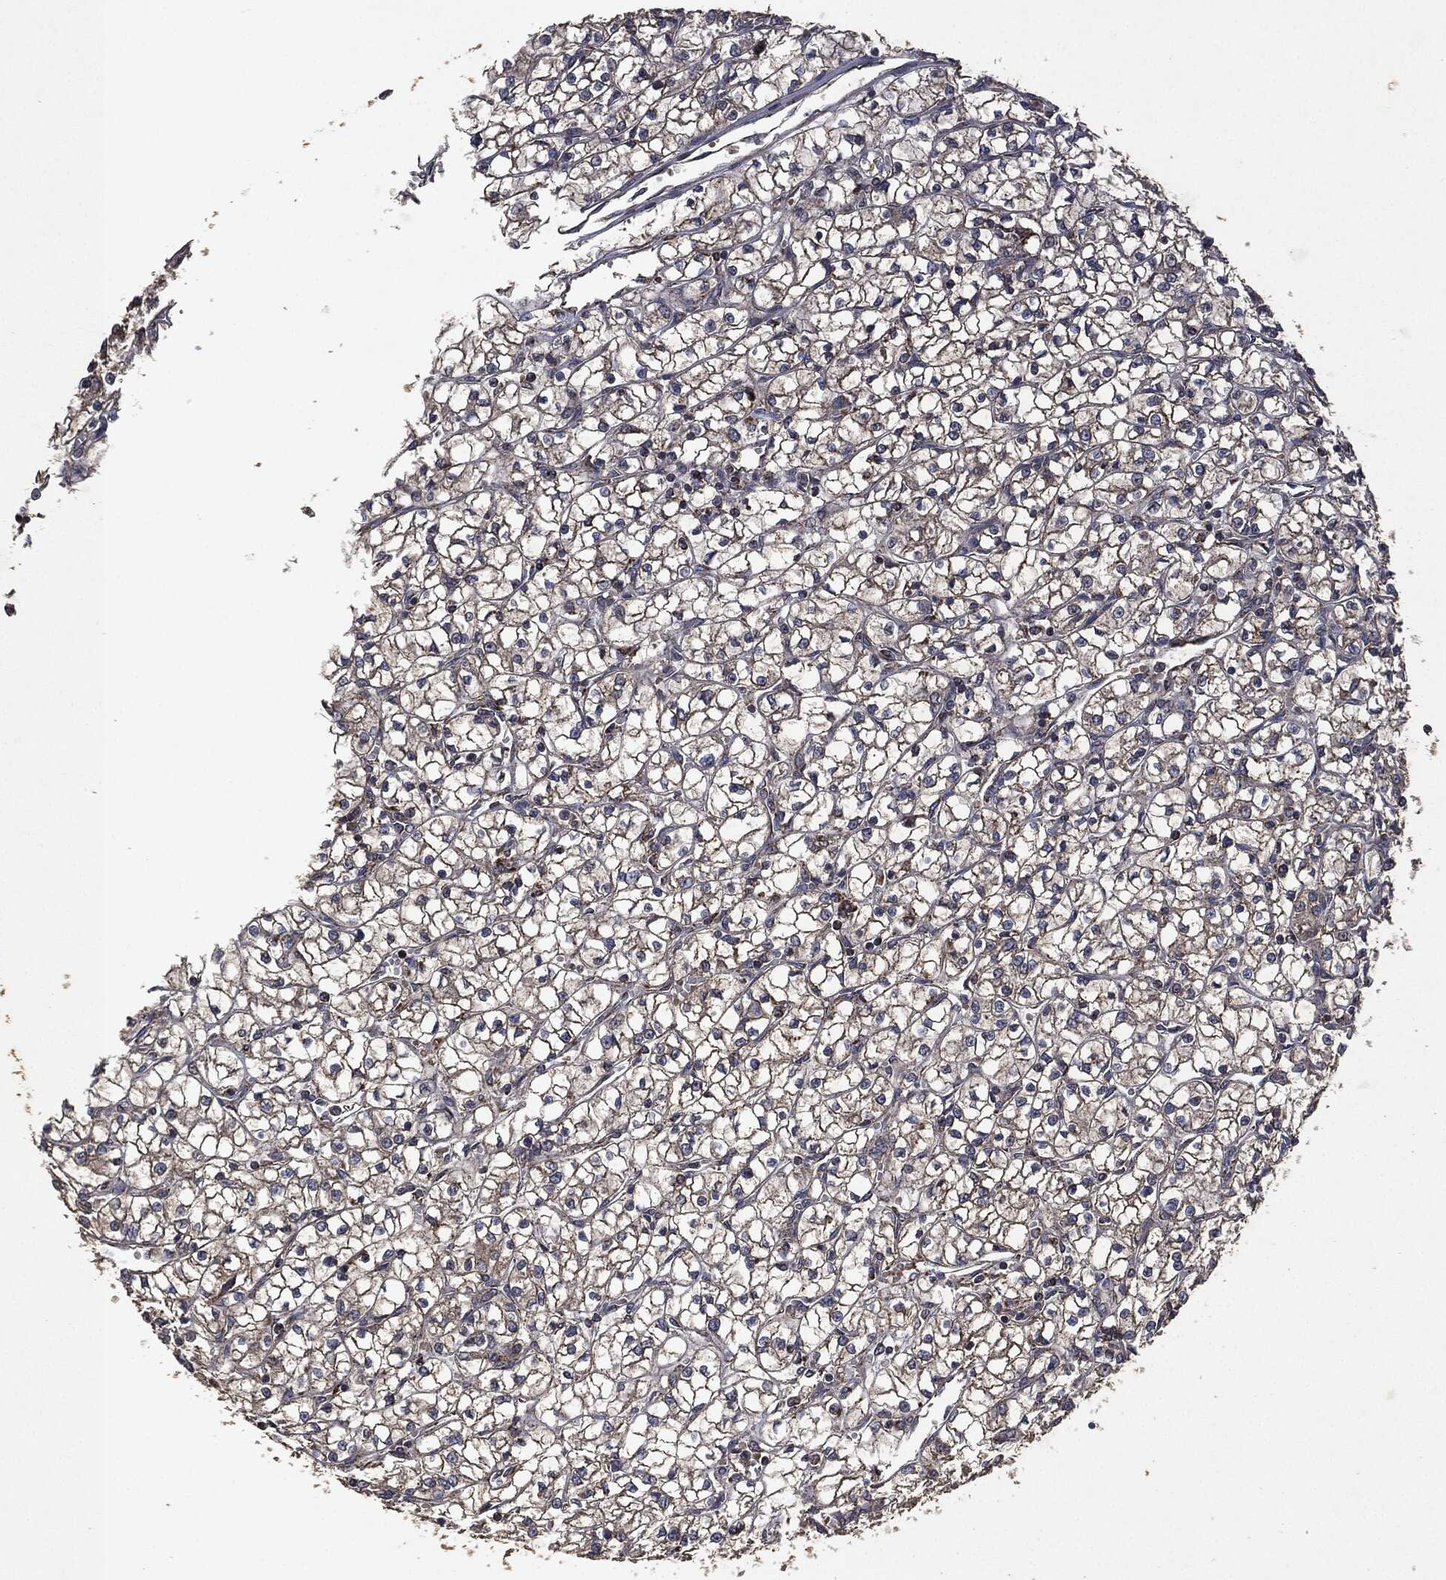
{"staining": {"intensity": "moderate", "quantity": "25%-75%", "location": "cytoplasmic/membranous"}, "tissue": "renal cancer", "cell_type": "Tumor cells", "image_type": "cancer", "snomed": [{"axis": "morphology", "description": "Adenocarcinoma, NOS"}, {"axis": "topography", "description": "Kidney"}], "caption": "This micrograph exhibits renal cancer stained with immunohistochemistry to label a protein in brown. The cytoplasmic/membranous of tumor cells show moderate positivity for the protein. Nuclei are counter-stained blue.", "gene": "RYK", "patient": {"sex": "female", "age": 64}}